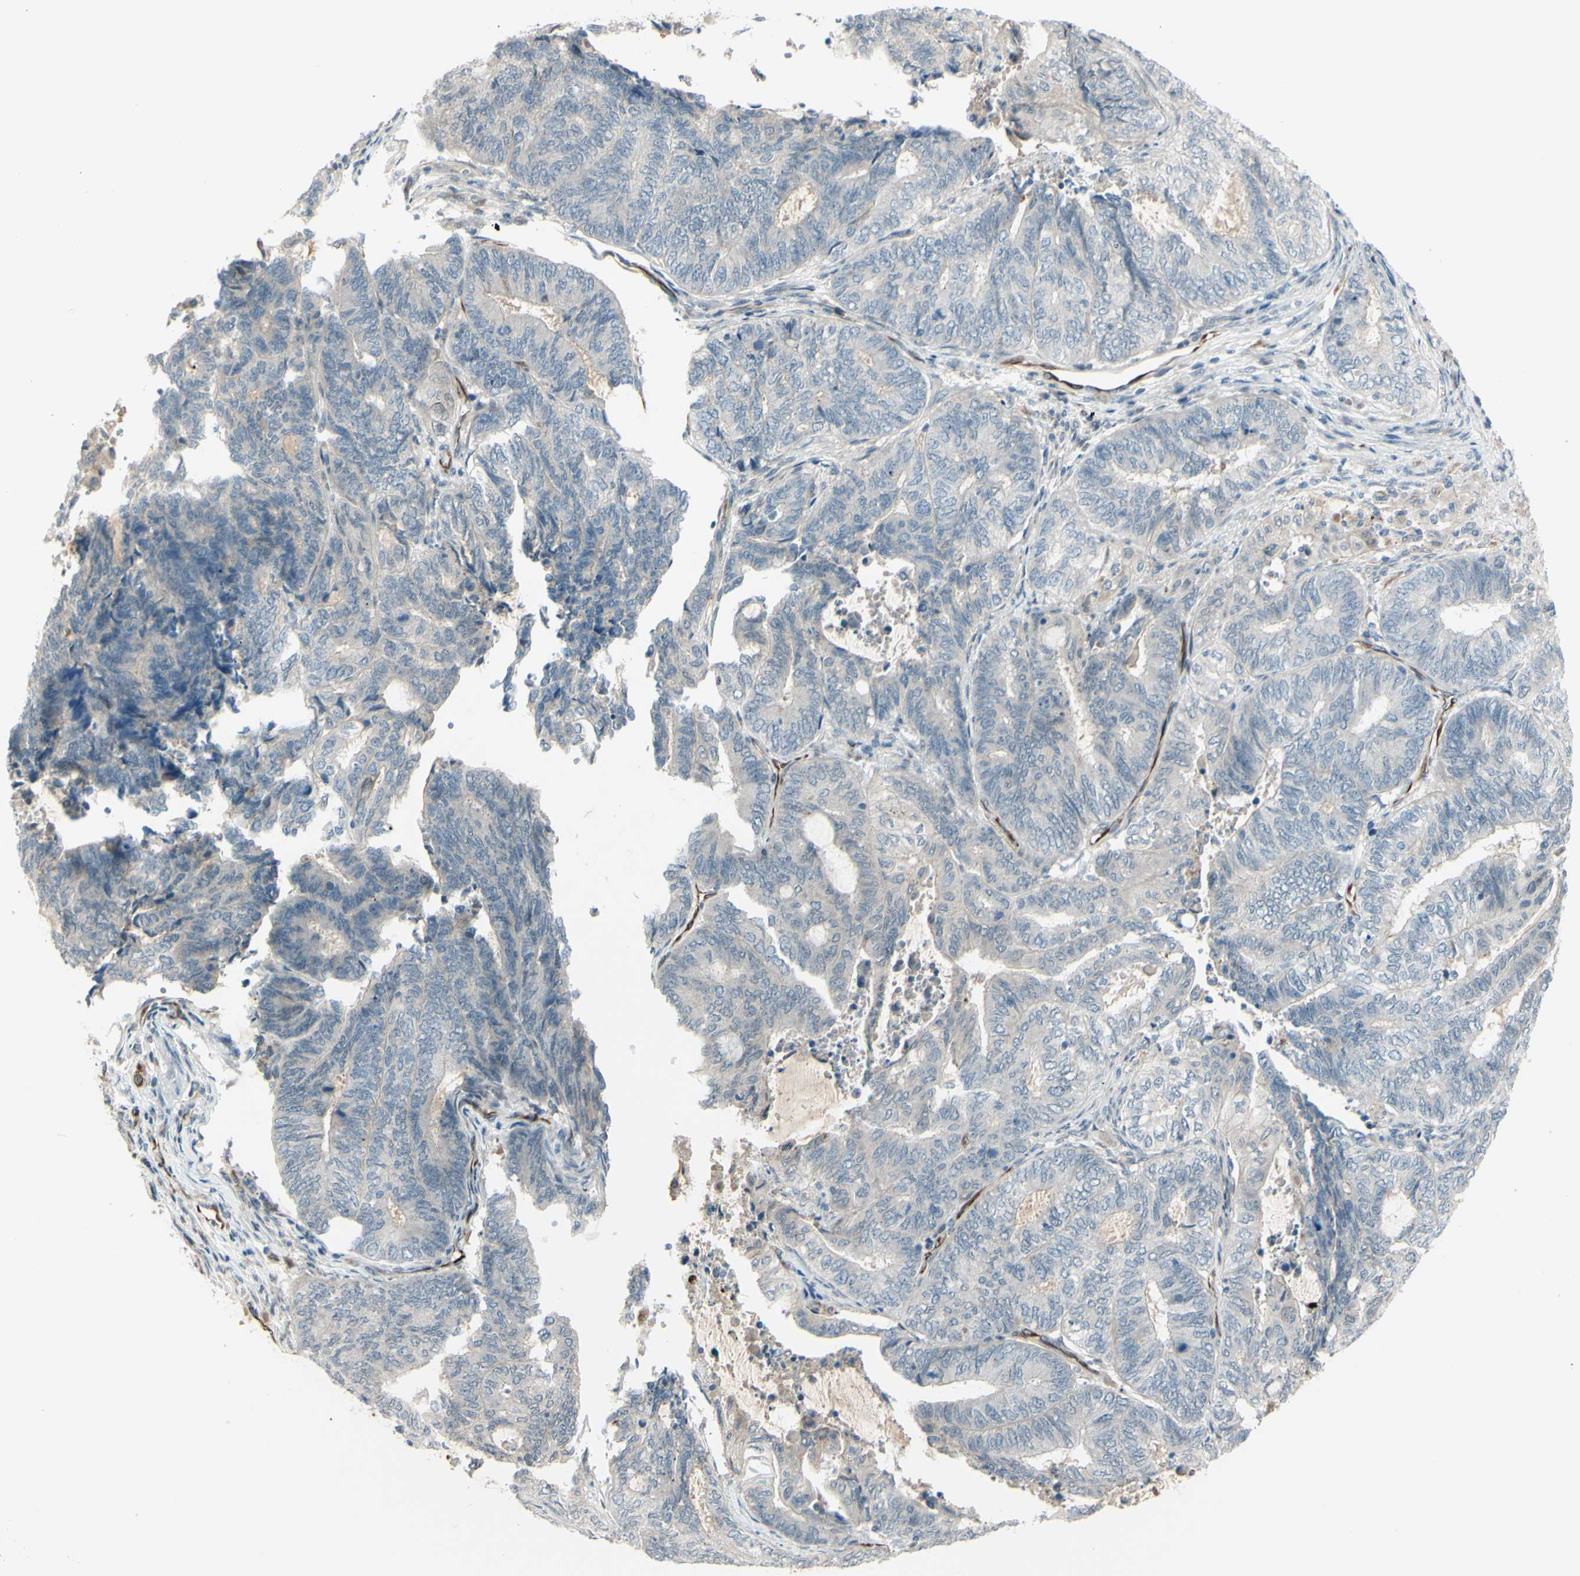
{"staining": {"intensity": "negative", "quantity": "none", "location": "none"}, "tissue": "endometrial cancer", "cell_type": "Tumor cells", "image_type": "cancer", "snomed": [{"axis": "morphology", "description": "Adenocarcinoma, NOS"}, {"axis": "topography", "description": "Uterus"}, {"axis": "topography", "description": "Endometrium"}], "caption": "Immunohistochemical staining of endometrial adenocarcinoma displays no significant expression in tumor cells. The staining is performed using DAB (3,3'-diaminobenzidine) brown chromogen with nuclei counter-stained in using hematoxylin.", "gene": "FGFR2", "patient": {"sex": "female", "age": 70}}